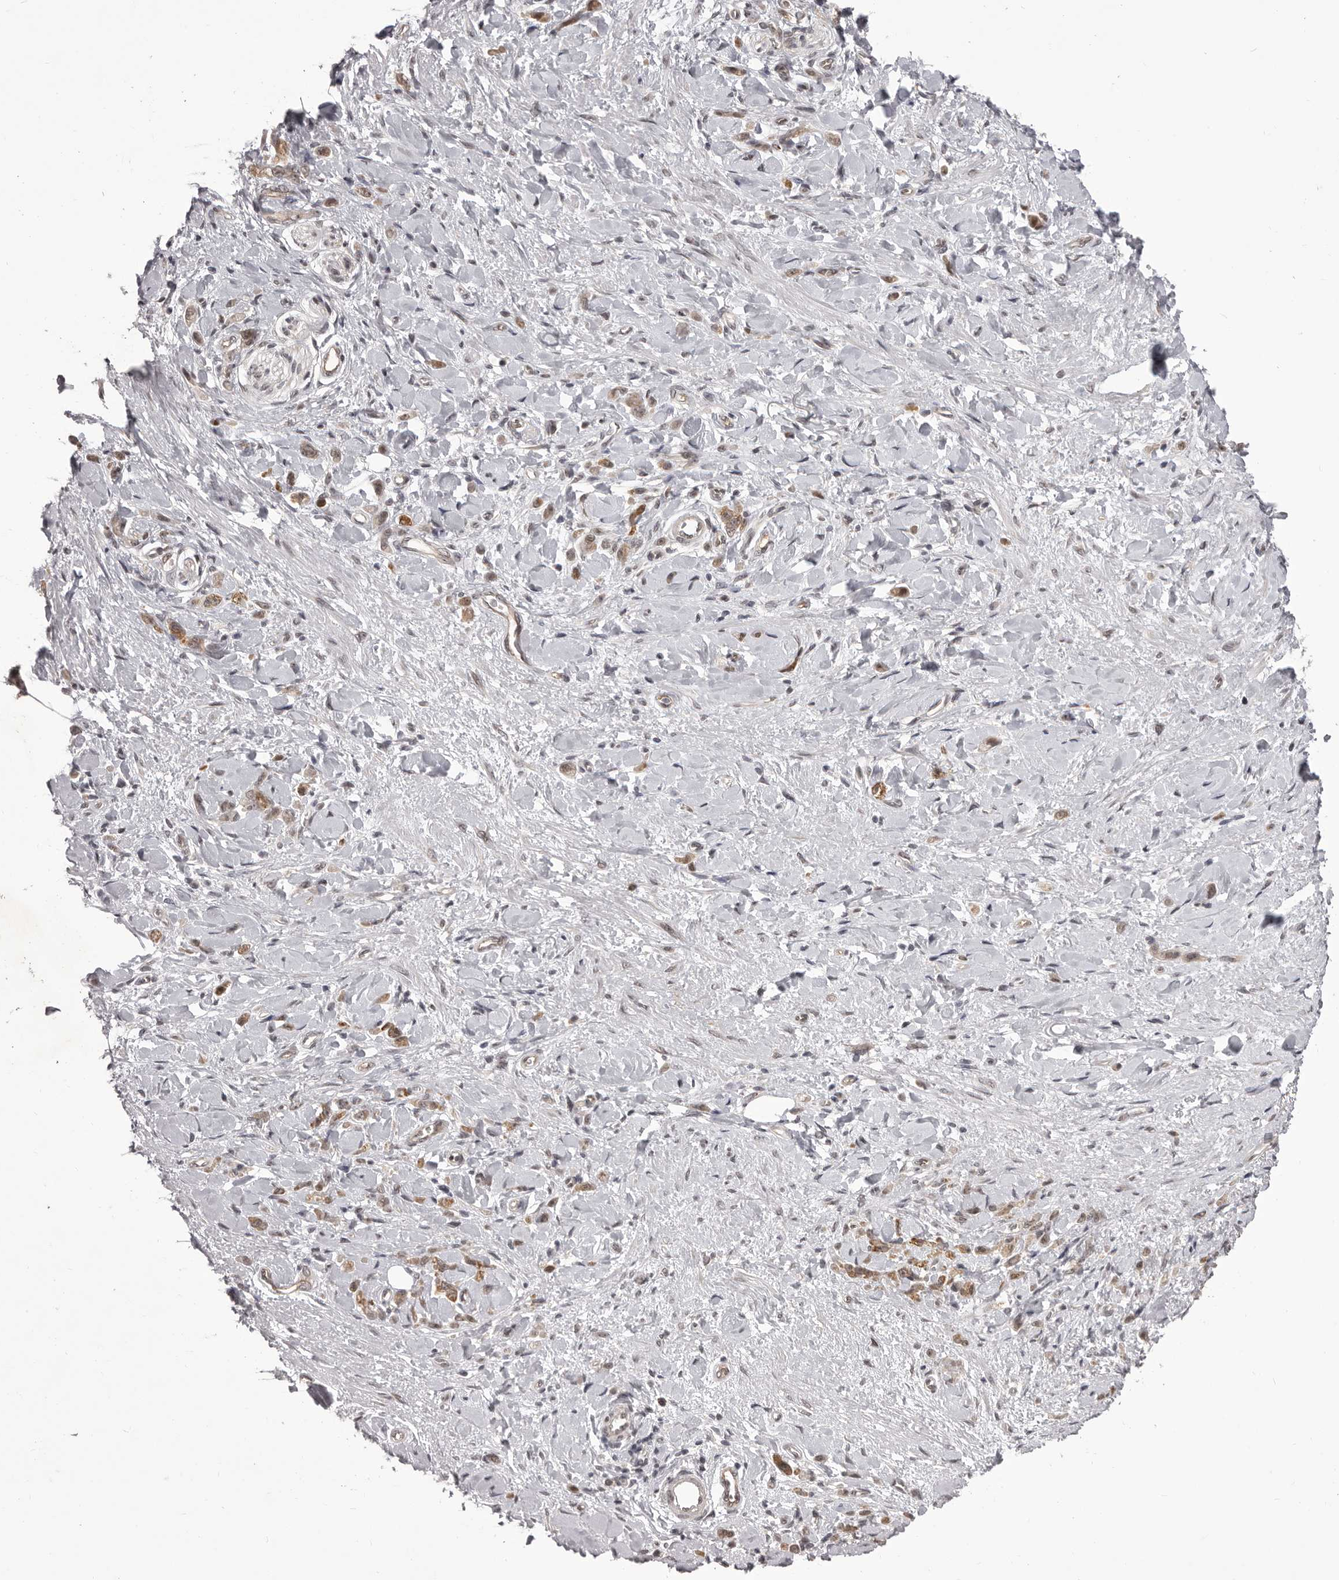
{"staining": {"intensity": "weak", "quantity": ">75%", "location": "cytoplasmic/membranous"}, "tissue": "stomach cancer", "cell_type": "Tumor cells", "image_type": "cancer", "snomed": [{"axis": "morphology", "description": "Normal tissue, NOS"}, {"axis": "morphology", "description": "Adenocarcinoma, NOS"}, {"axis": "topography", "description": "Stomach"}], "caption": "There is low levels of weak cytoplasmic/membranous positivity in tumor cells of stomach cancer (adenocarcinoma), as demonstrated by immunohistochemical staining (brown color).", "gene": "RNF2", "patient": {"sex": "male", "age": 82}}